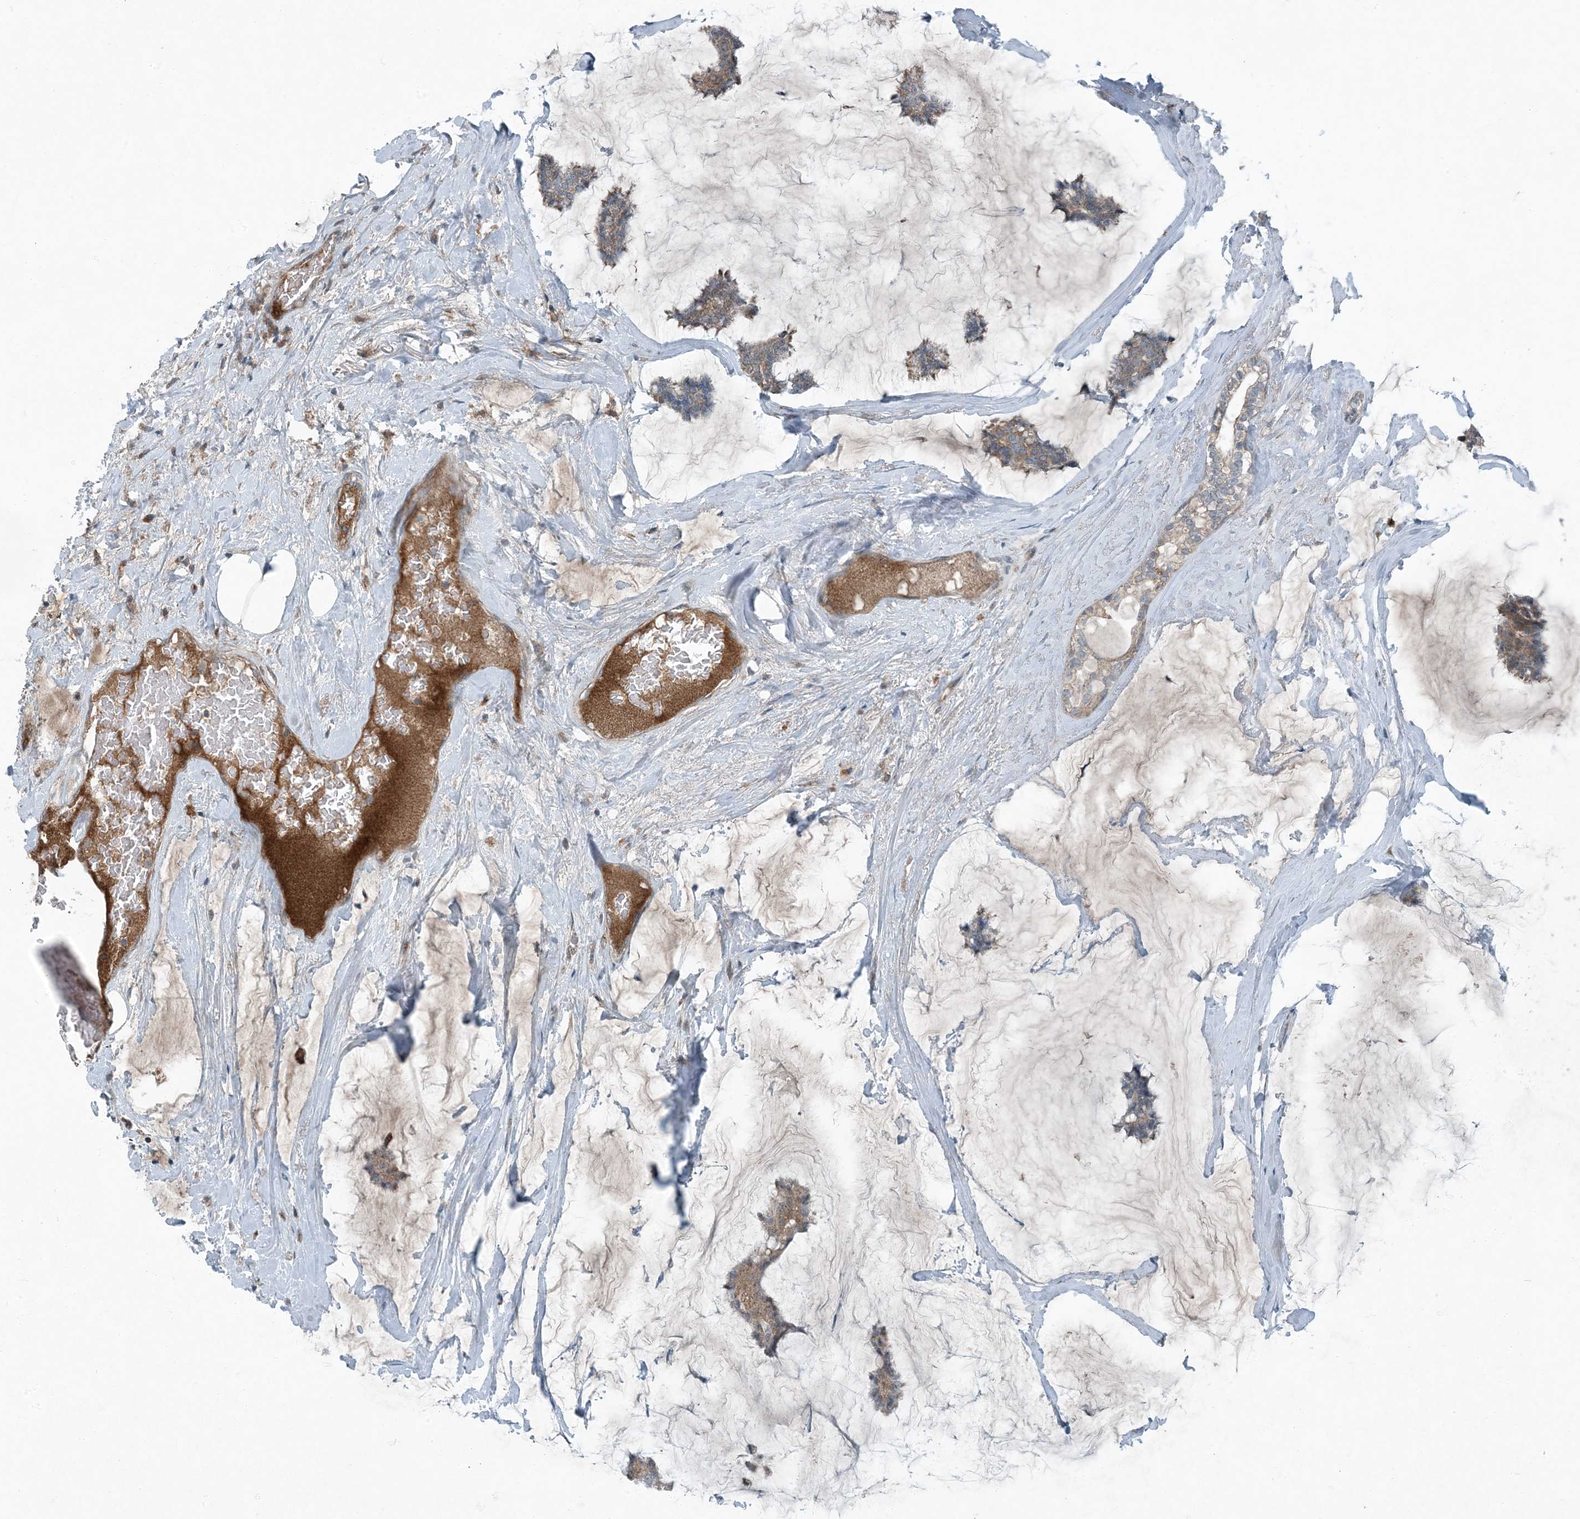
{"staining": {"intensity": "moderate", "quantity": "25%-75%", "location": "cytoplasmic/membranous"}, "tissue": "breast cancer", "cell_type": "Tumor cells", "image_type": "cancer", "snomed": [{"axis": "morphology", "description": "Duct carcinoma"}, {"axis": "topography", "description": "Breast"}], "caption": "Breast cancer (infiltrating ductal carcinoma) stained with a protein marker exhibits moderate staining in tumor cells.", "gene": "APOM", "patient": {"sex": "female", "age": 93}}